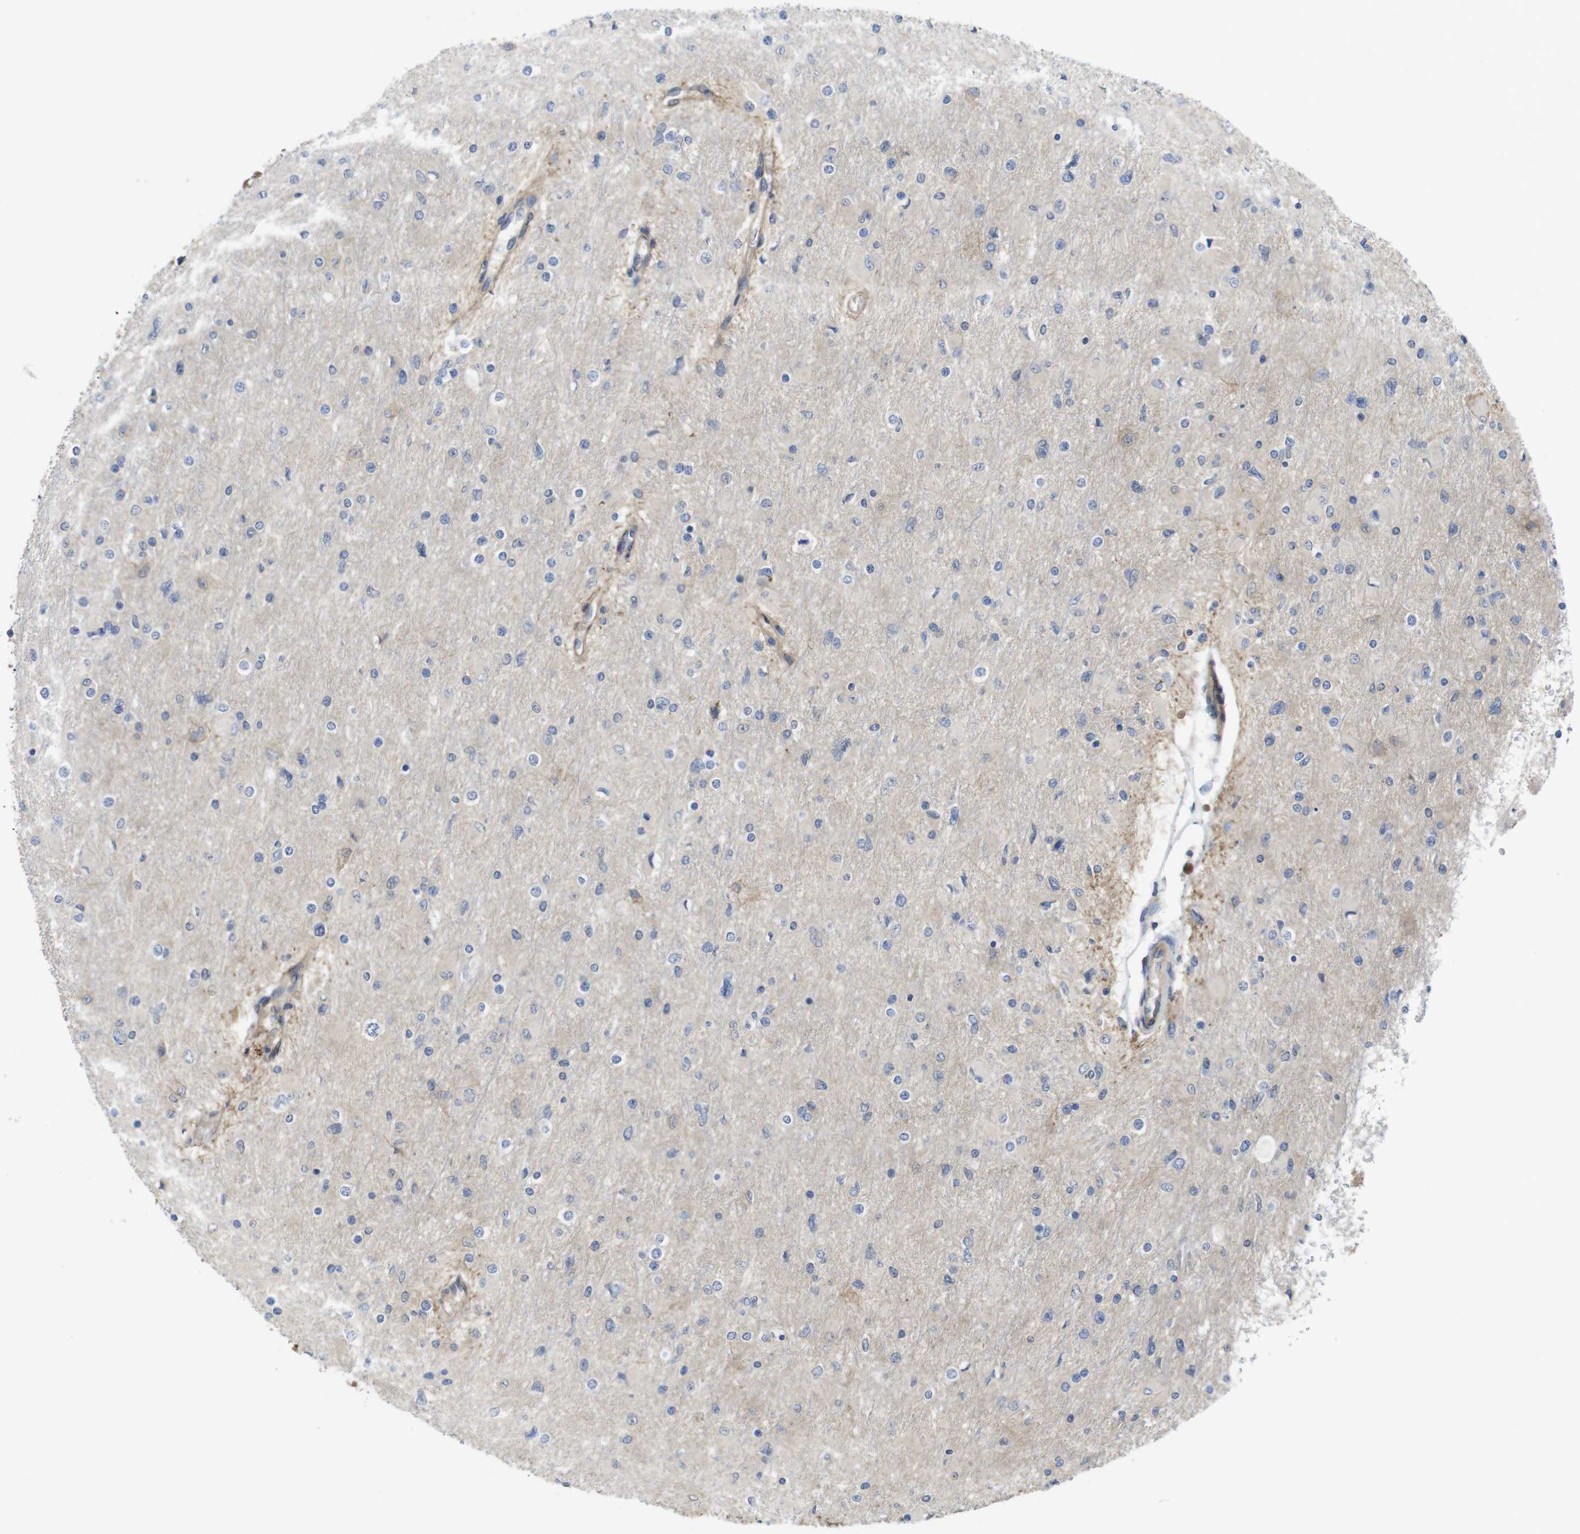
{"staining": {"intensity": "negative", "quantity": "none", "location": "none"}, "tissue": "glioma", "cell_type": "Tumor cells", "image_type": "cancer", "snomed": [{"axis": "morphology", "description": "Glioma, malignant, High grade"}, {"axis": "topography", "description": "Cerebral cortex"}], "caption": "Tumor cells show no significant protein expression in malignant glioma (high-grade).", "gene": "ZDHHC5", "patient": {"sex": "female", "age": 36}}